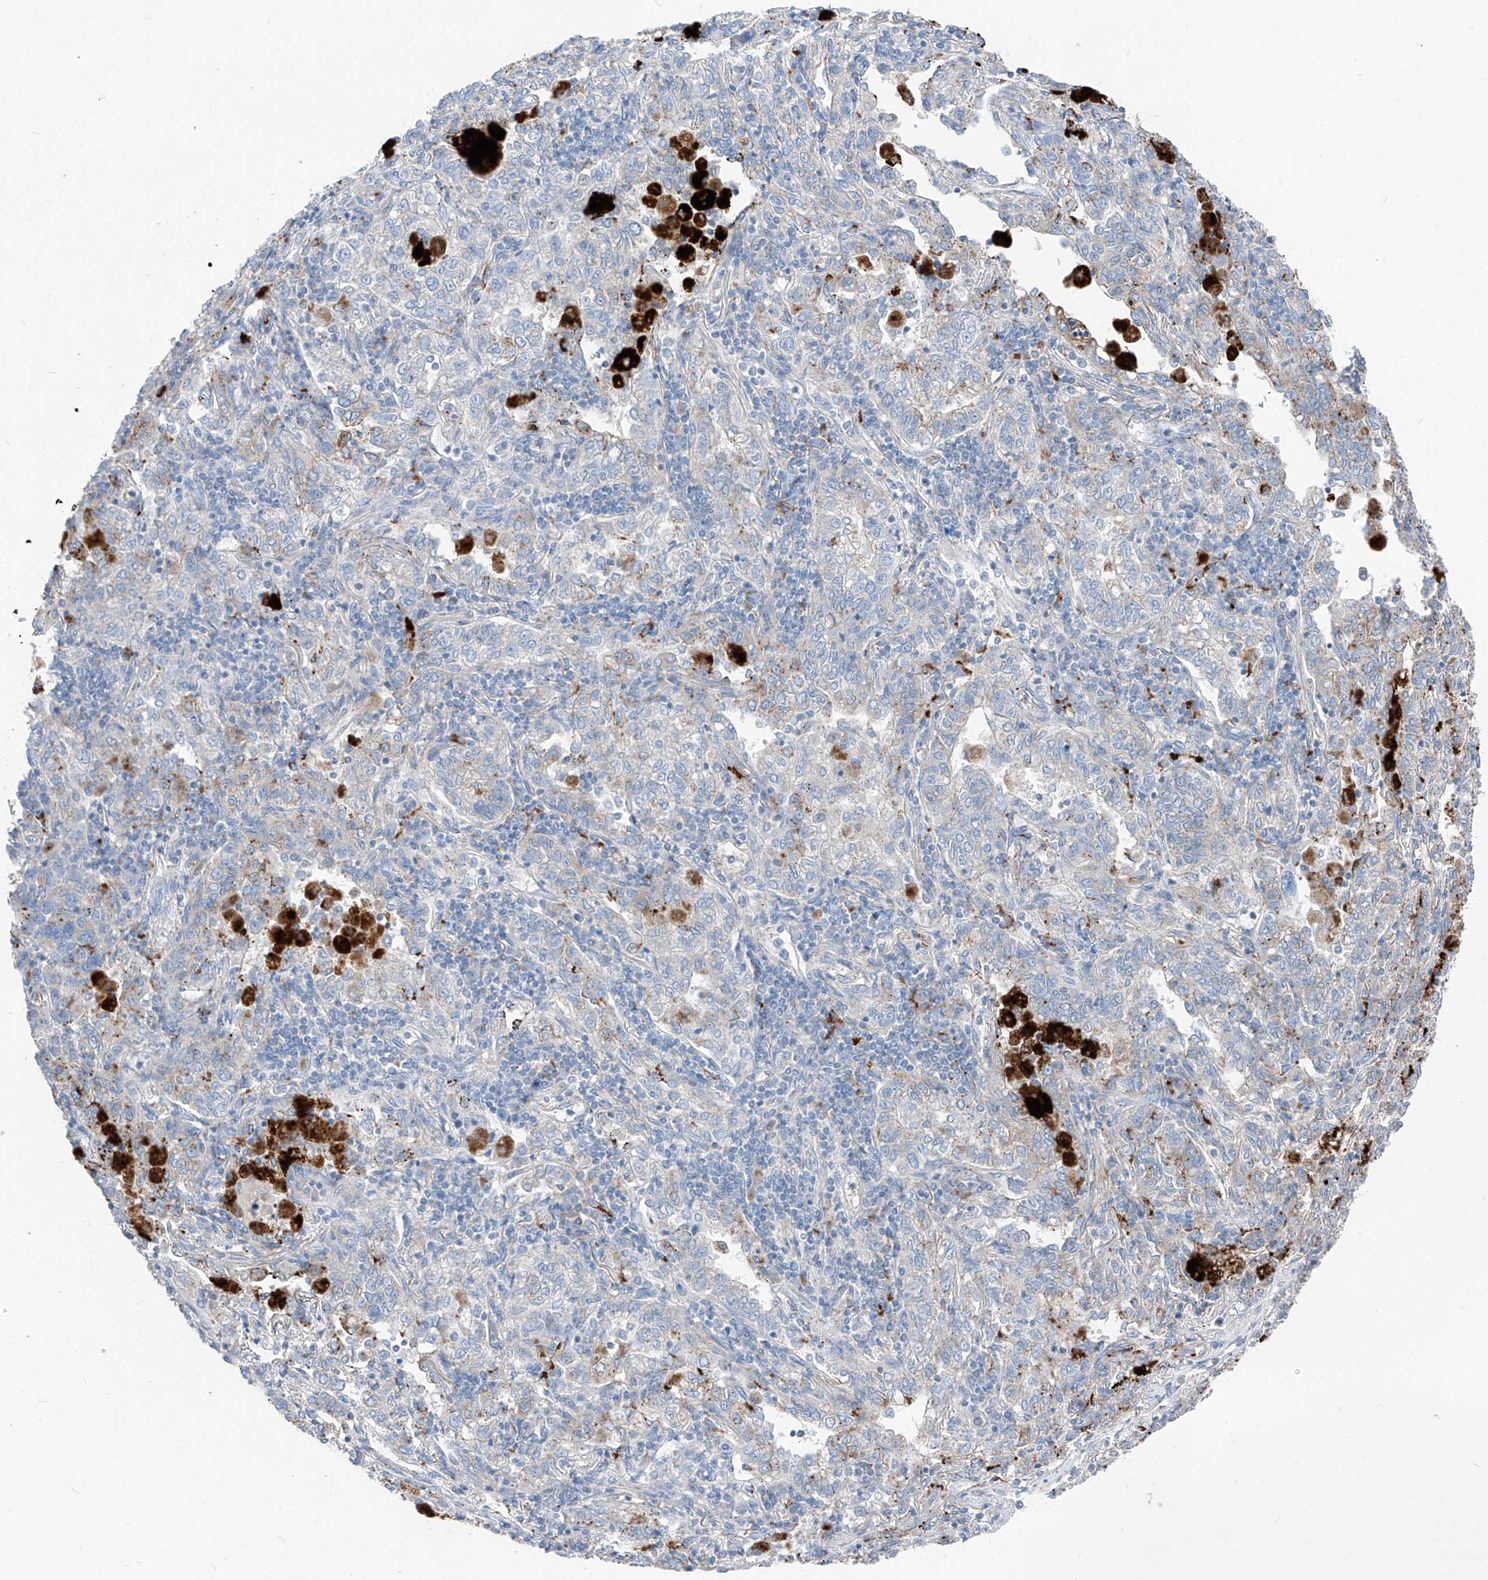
{"staining": {"intensity": "moderate", "quantity": "<25%", "location": "cytoplasmic/membranous"}, "tissue": "lung cancer", "cell_type": "Tumor cells", "image_type": "cancer", "snomed": [{"axis": "morphology", "description": "Adenocarcinoma, NOS"}, {"axis": "topography", "description": "Lung"}], "caption": "Lung cancer (adenocarcinoma) stained with IHC shows moderate cytoplasmic/membranous staining in approximately <25% of tumor cells.", "gene": "GPR137C", "patient": {"sex": "male", "age": 49}}